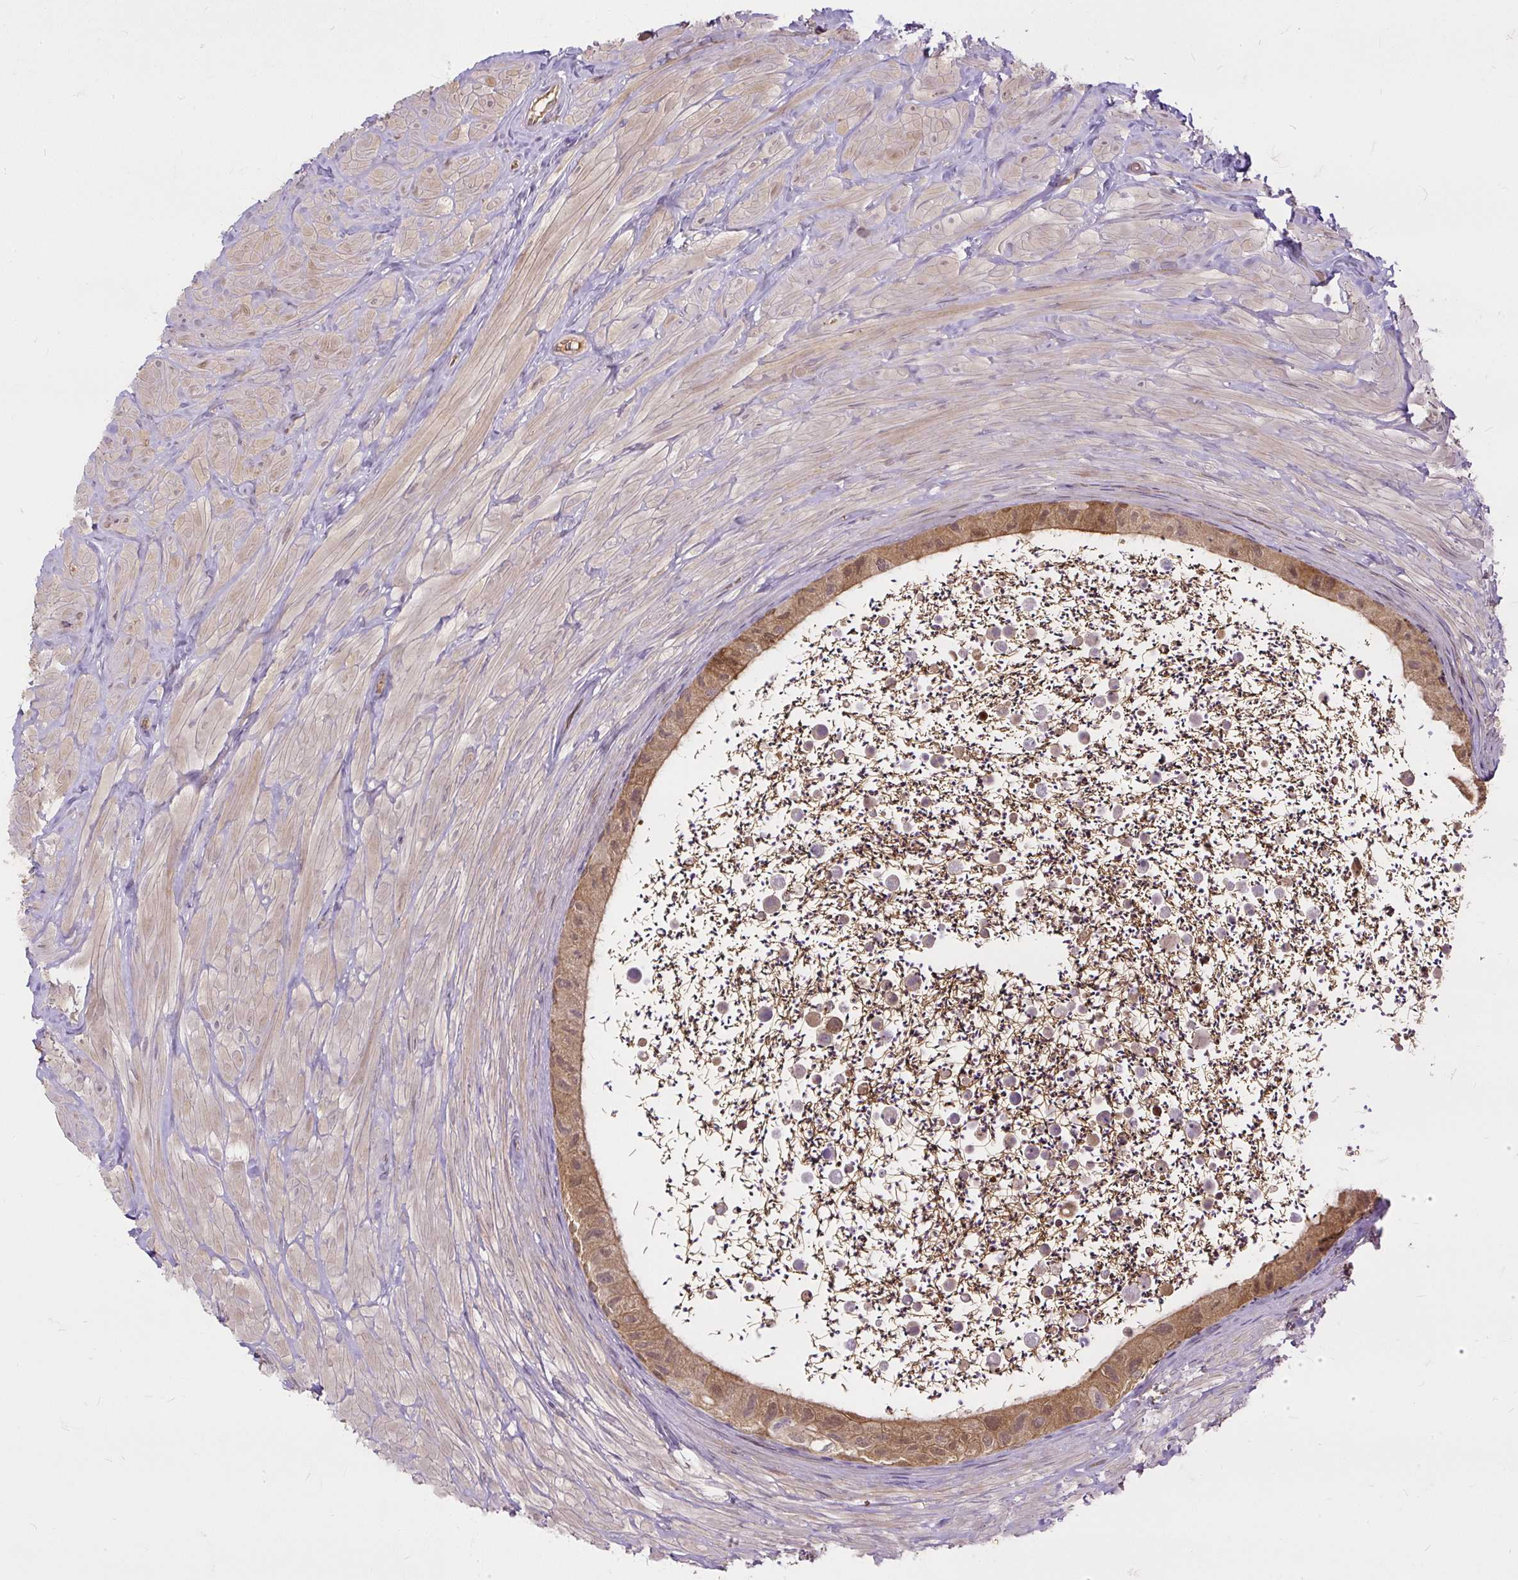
{"staining": {"intensity": "moderate", "quantity": ">75%", "location": "cytoplasmic/membranous"}, "tissue": "epididymis", "cell_type": "Glandular cells", "image_type": "normal", "snomed": [{"axis": "morphology", "description": "Normal tissue, NOS"}, {"axis": "topography", "description": "Epididymis"}, {"axis": "topography", "description": "Peripheral nerve tissue"}], "caption": "This is a histology image of immunohistochemistry staining of normal epididymis, which shows moderate staining in the cytoplasmic/membranous of glandular cells.", "gene": "AP5S1", "patient": {"sex": "male", "age": 32}}